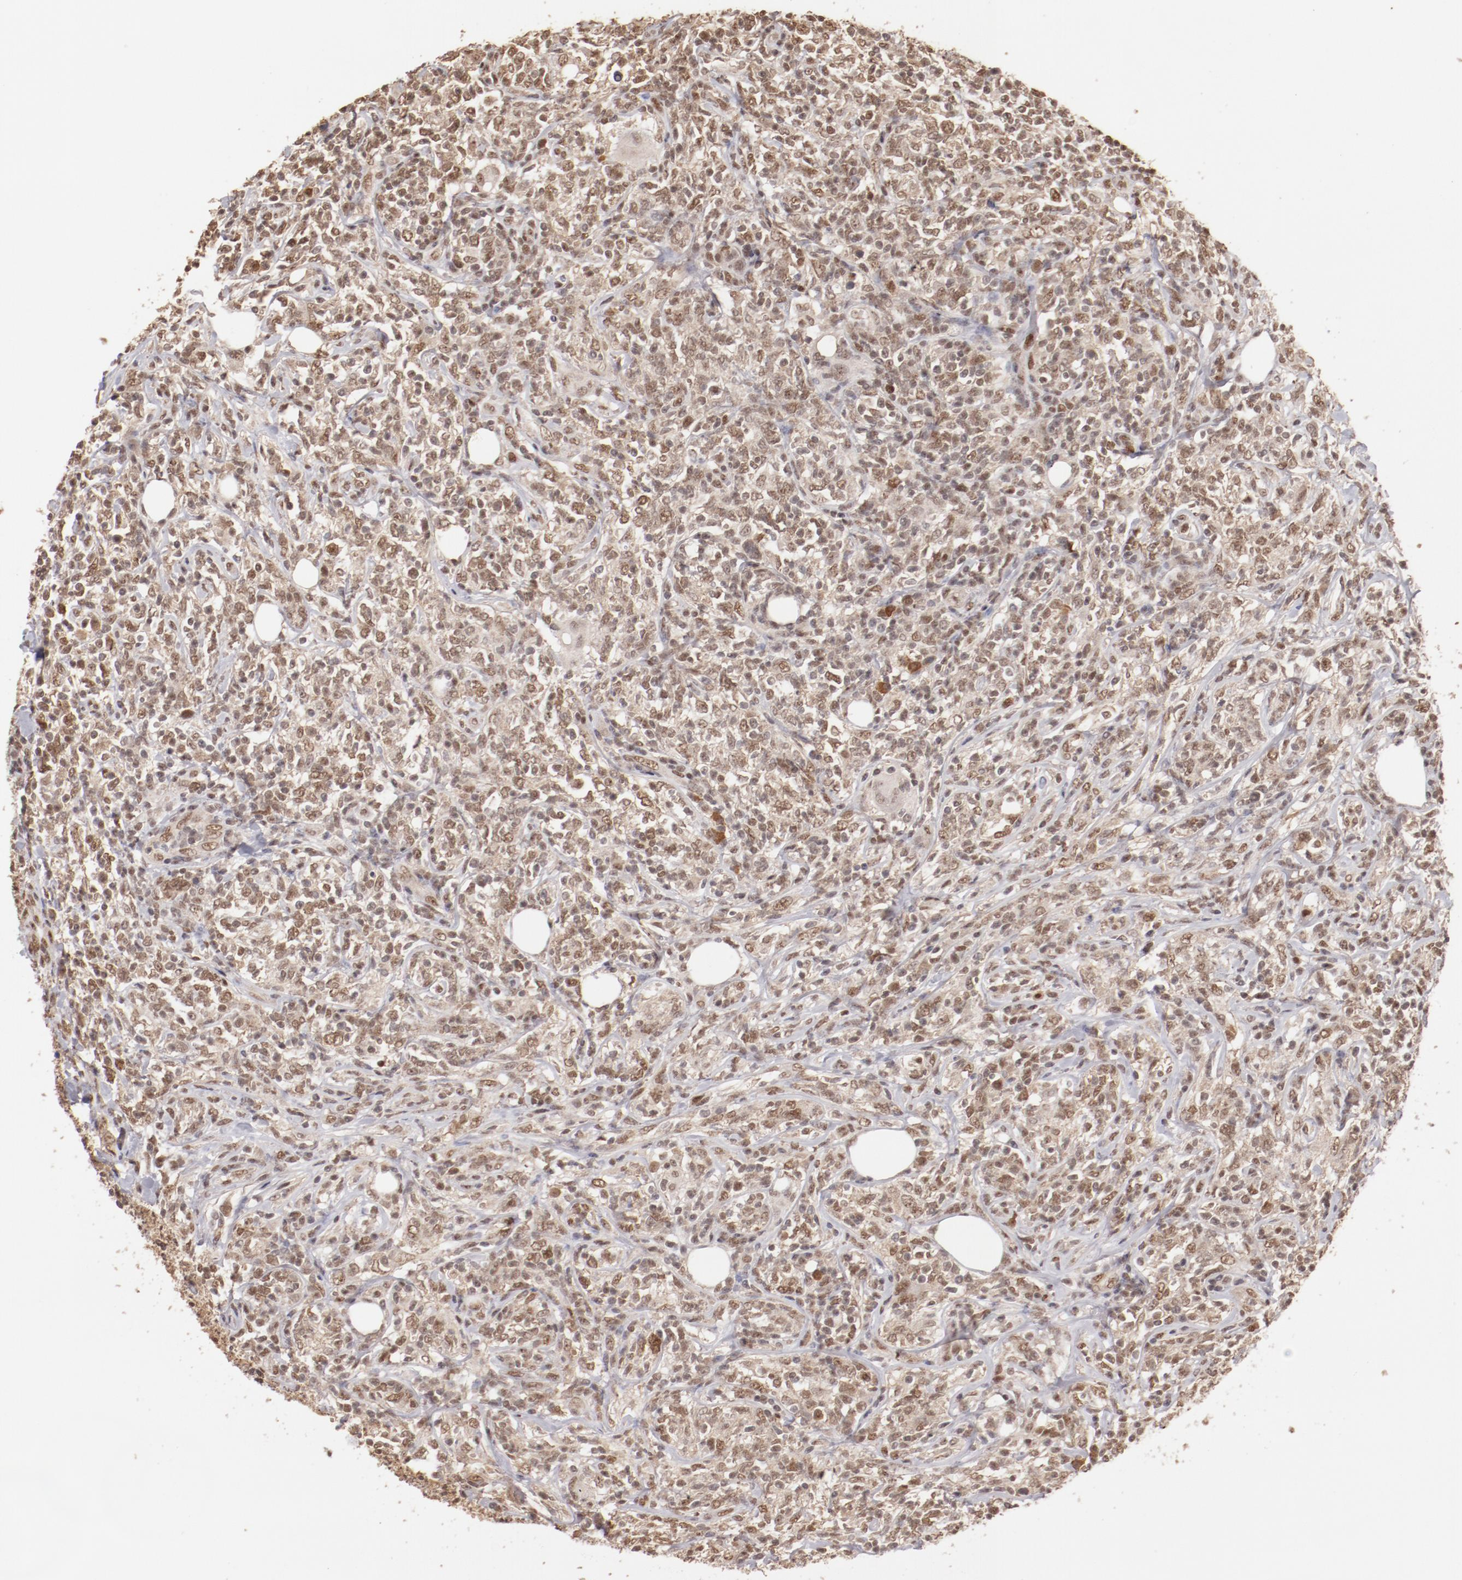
{"staining": {"intensity": "weak", "quantity": ">75%", "location": "nuclear"}, "tissue": "lymphoma", "cell_type": "Tumor cells", "image_type": "cancer", "snomed": [{"axis": "morphology", "description": "Malignant lymphoma, non-Hodgkin's type, High grade"}, {"axis": "topography", "description": "Lymph node"}], "caption": "Protein expression analysis of high-grade malignant lymphoma, non-Hodgkin's type demonstrates weak nuclear staining in approximately >75% of tumor cells.", "gene": "CLOCK", "patient": {"sex": "female", "age": 84}}